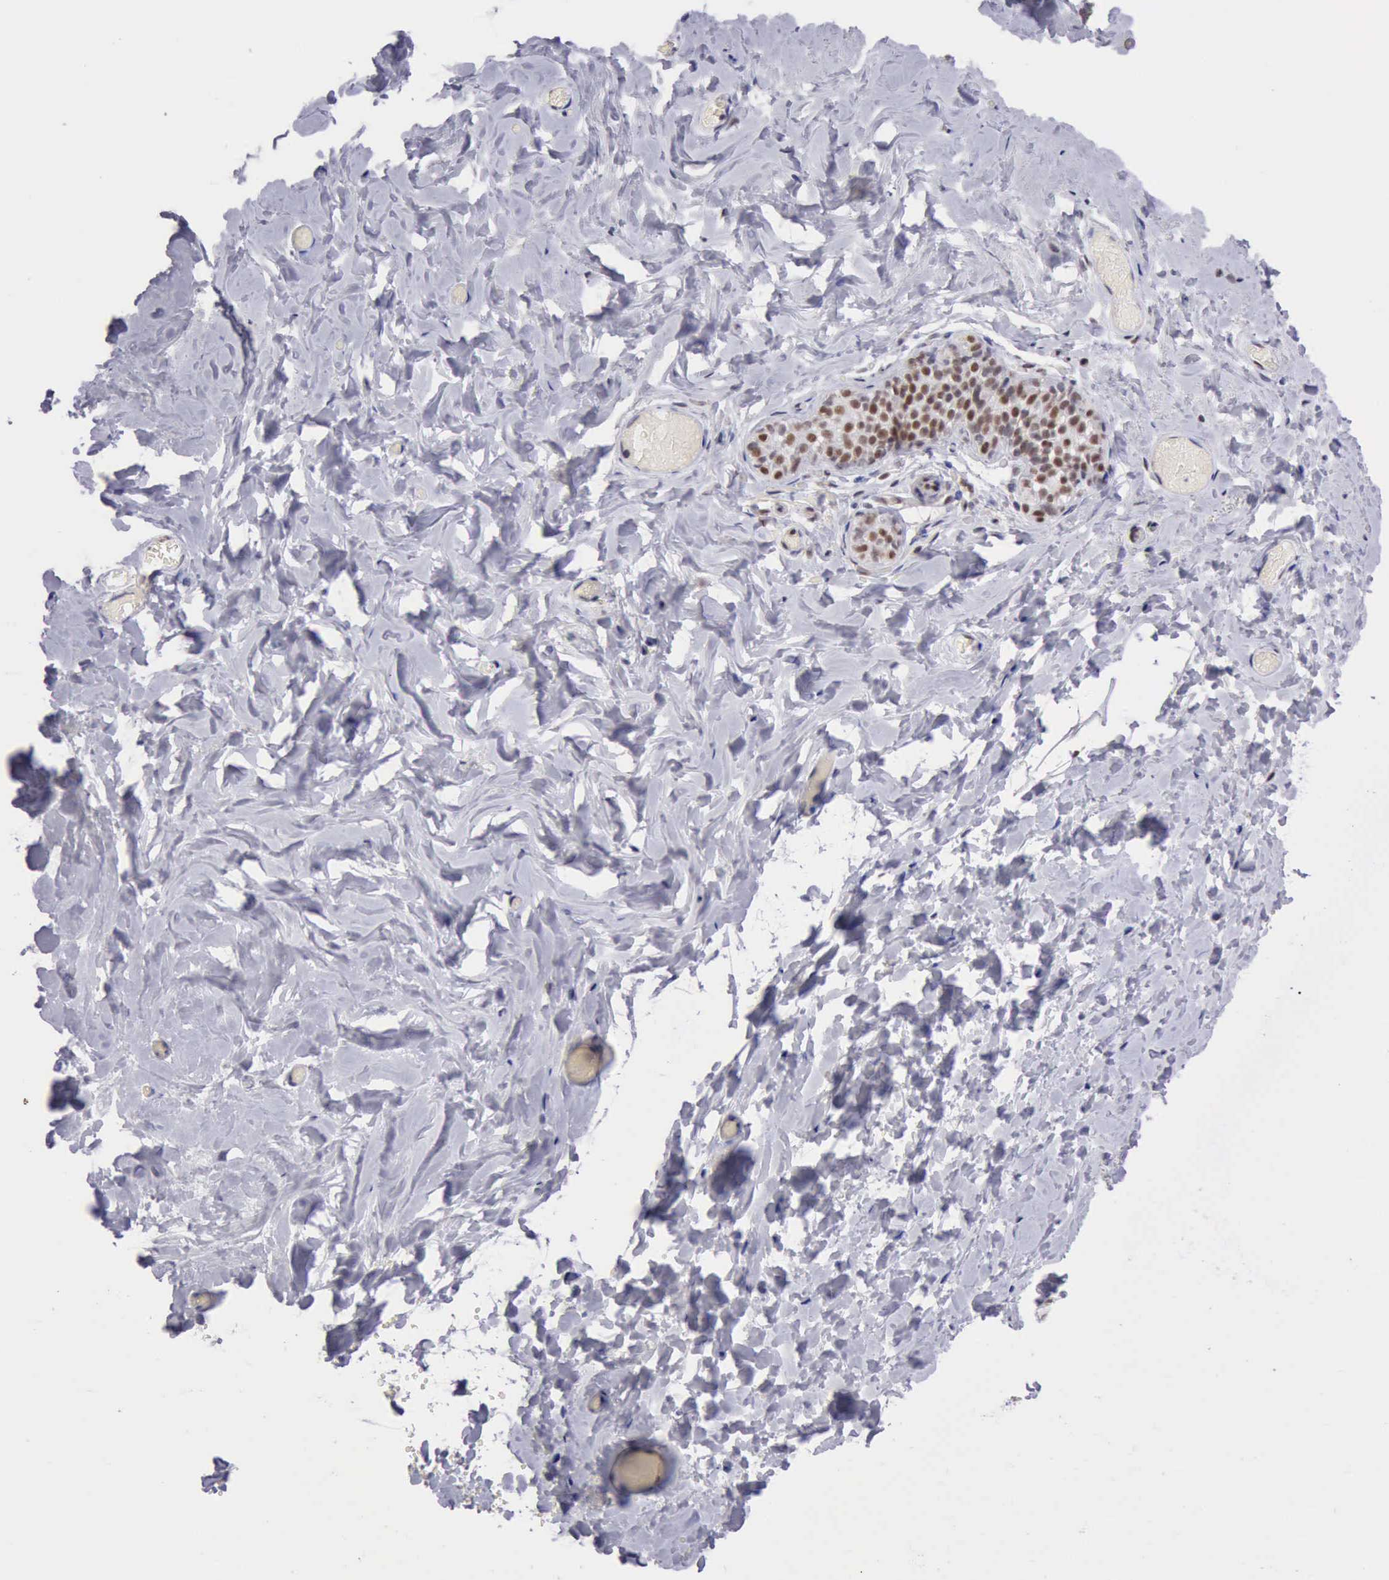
{"staining": {"intensity": "moderate", "quantity": ">75%", "location": "nuclear"}, "tissue": "breast", "cell_type": "Adipocytes", "image_type": "normal", "snomed": [{"axis": "morphology", "description": "Normal tissue, NOS"}, {"axis": "topography", "description": "Breast"}], "caption": "A medium amount of moderate nuclear expression is appreciated in about >75% of adipocytes in unremarkable breast. (DAB IHC with brightfield microscopy, high magnification).", "gene": "ERCC4", "patient": {"sex": "female", "age": 75}}